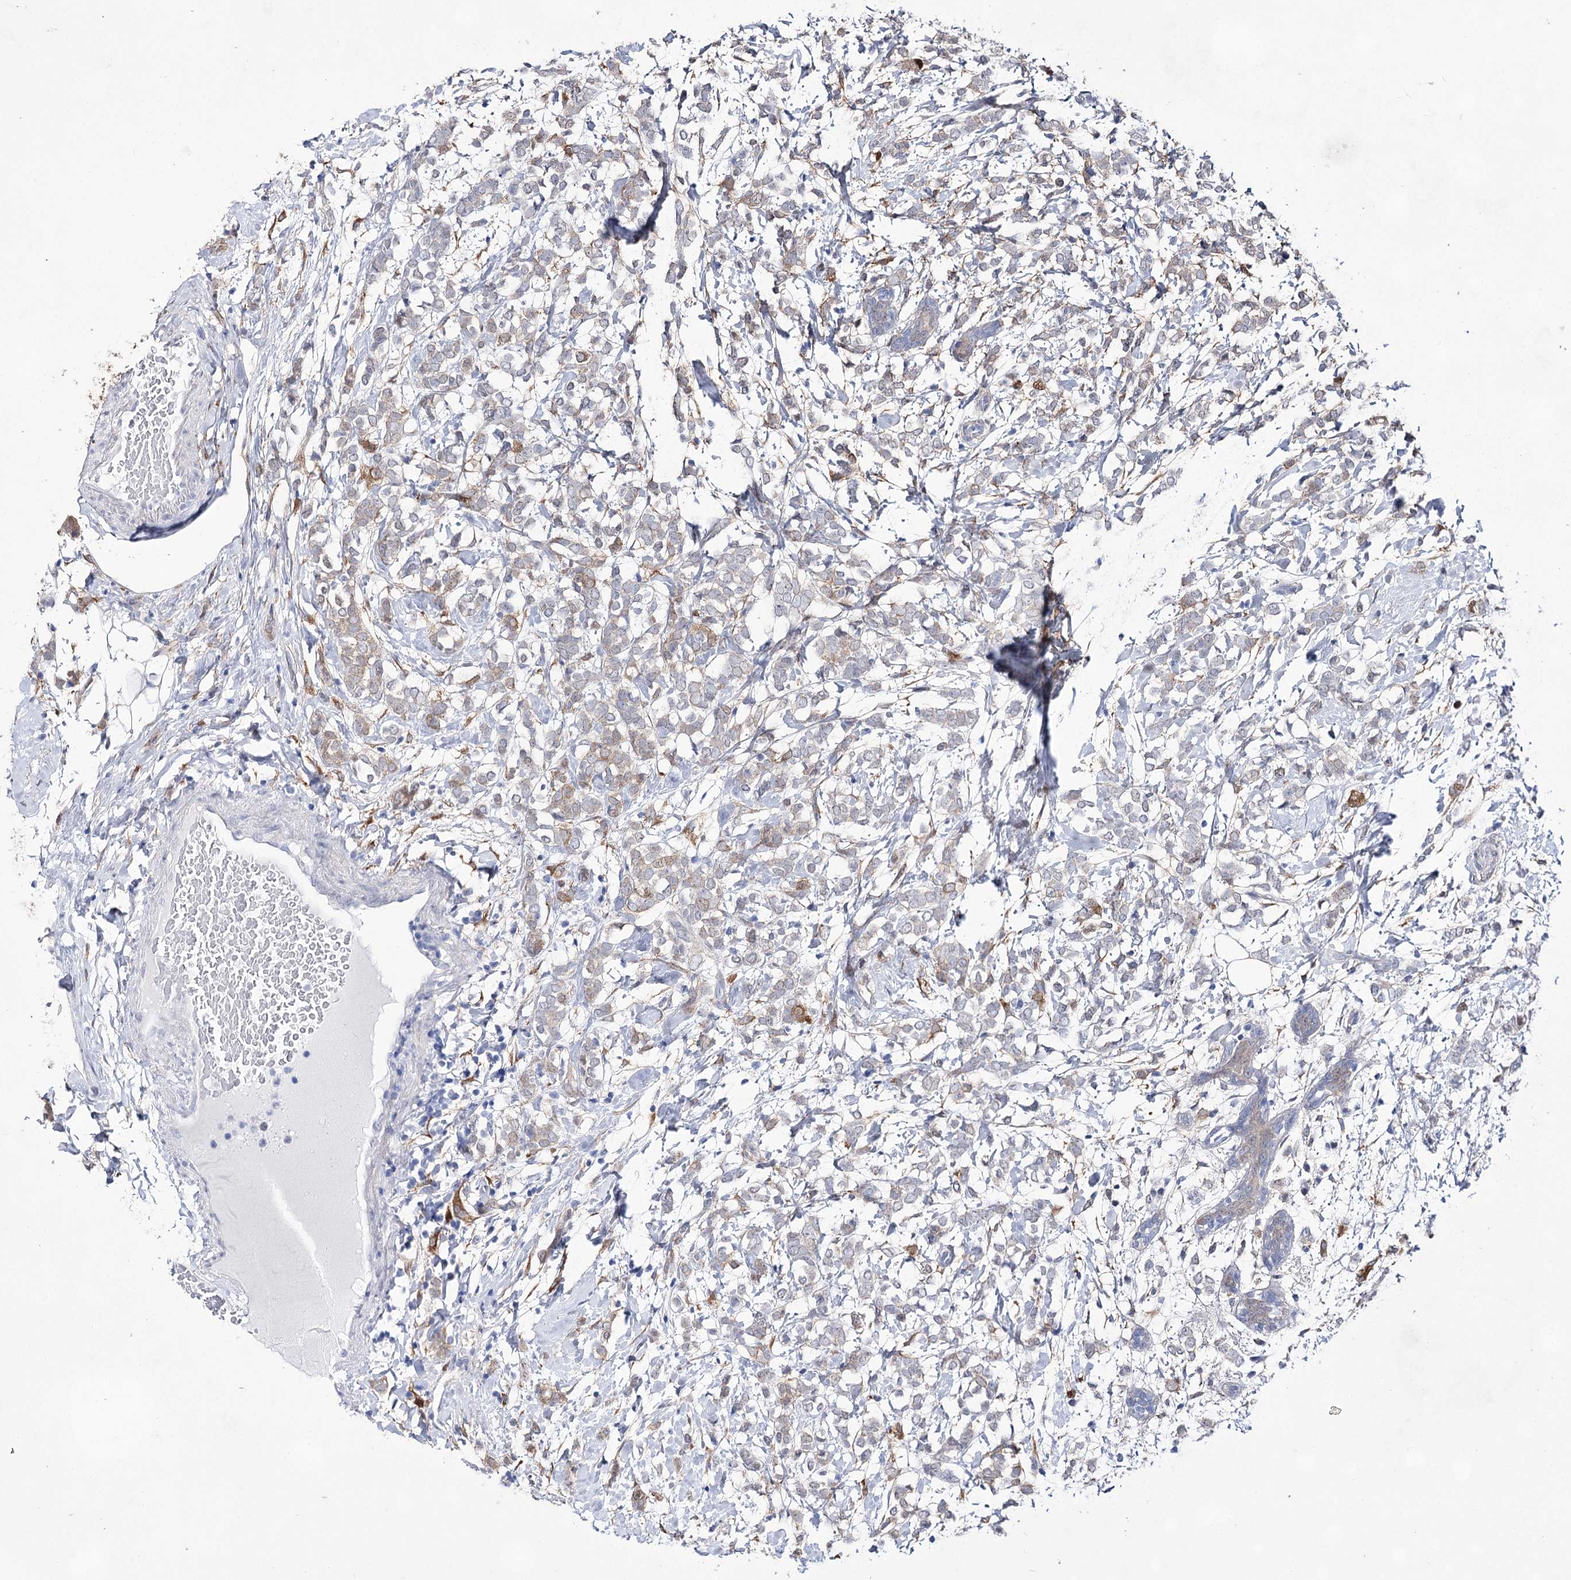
{"staining": {"intensity": "moderate", "quantity": "<25%", "location": "cytoplasmic/membranous"}, "tissue": "breast cancer", "cell_type": "Tumor cells", "image_type": "cancer", "snomed": [{"axis": "morphology", "description": "Normal tissue, NOS"}, {"axis": "morphology", "description": "Lobular carcinoma"}, {"axis": "topography", "description": "Breast"}], "caption": "Human breast lobular carcinoma stained for a protein (brown) exhibits moderate cytoplasmic/membranous positive expression in about <25% of tumor cells.", "gene": "UGDH", "patient": {"sex": "female", "age": 47}}